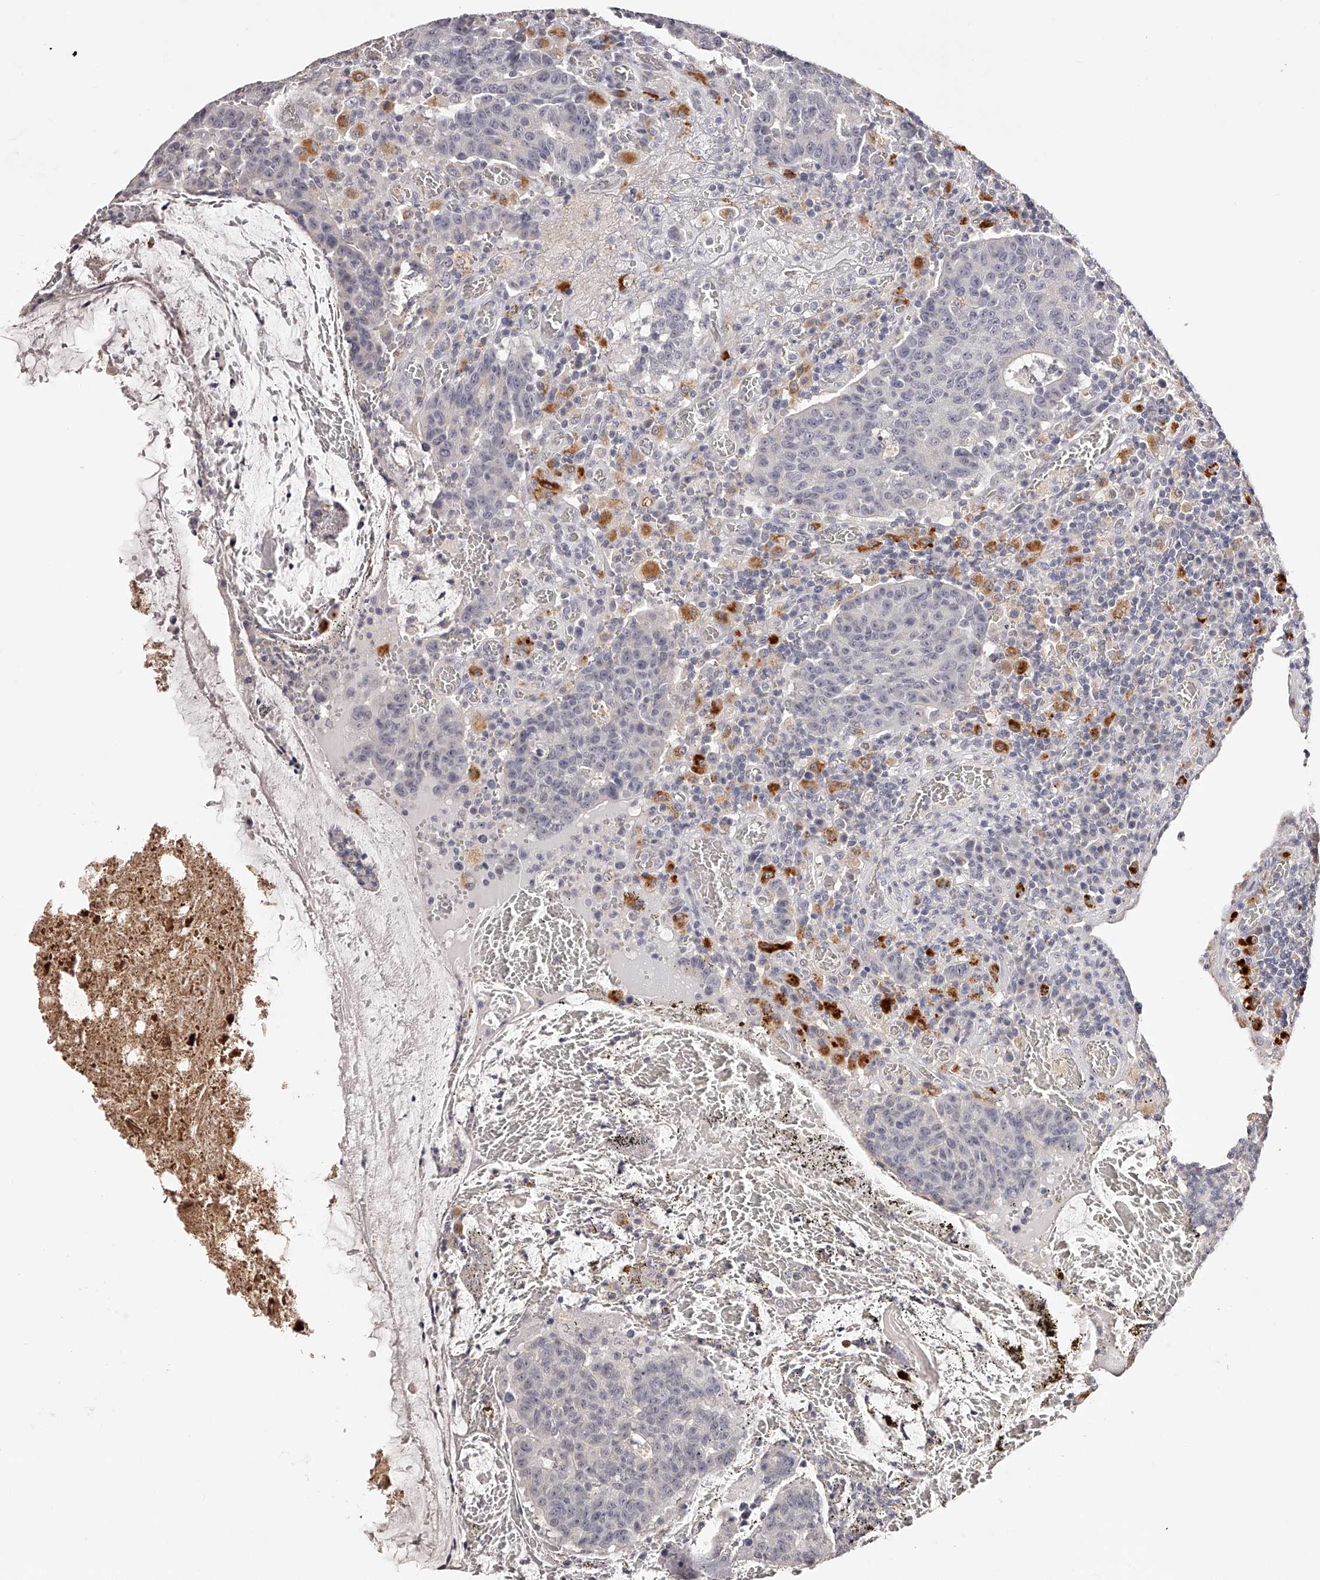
{"staining": {"intensity": "negative", "quantity": "none", "location": "none"}, "tissue": "colorectal cancer", "cell_type": "Tumor cells", "image_type": "cancer", "snomed": [{"axis": "morphology", "description": "Adenocarcinoma, NOS"}, {"axis": "topography", "description": "Colon"}], "caption": "Immunohistochemistry histopathology image of neoplastic tissue: human colorectal cancer stained with DAB (3,3'-diaminobenzidine) displays no significant protein expression in tumor cells.", "gene": "SLC35D3", "patient": {"sex": "female", "age": 75}}